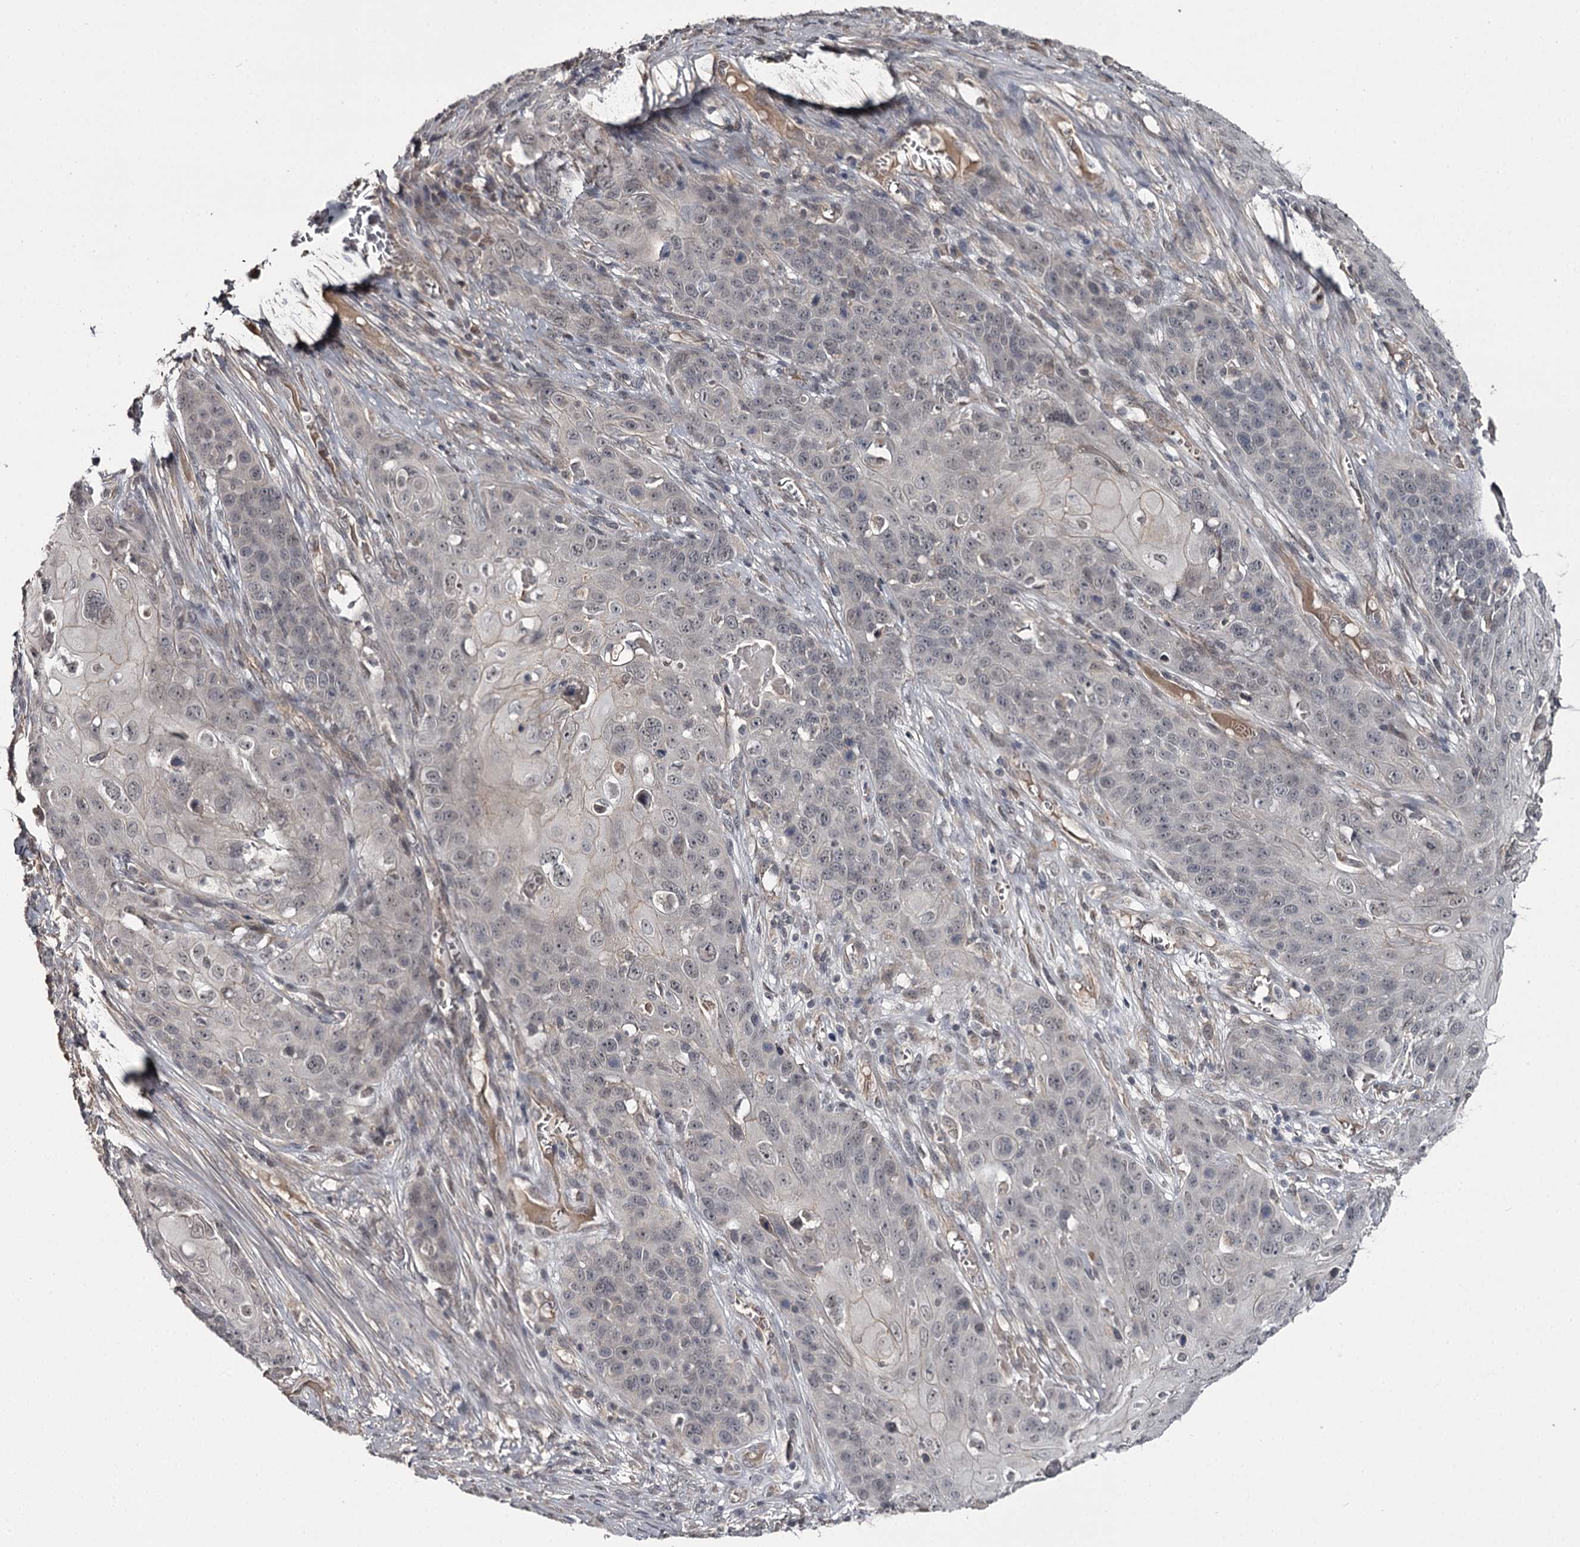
{"staining": {"intensity": "negative", "quantity": "none", "location": "none"}, "tissue": "skin cancer", "cell_type": "Tumor cells", "image_type": "cancer", "snomed": [{"axis": "morphology", "description": "Squamous cell carcinoma, NOS"}, {"axis": "topography", "description": "Skin"}], "caption": "The image displays no staining of tumor cells in skin cancer (squamous cell carcinoma).", "gene": "CWF19L2", "patient": {"sex": "male", "age": 55}}